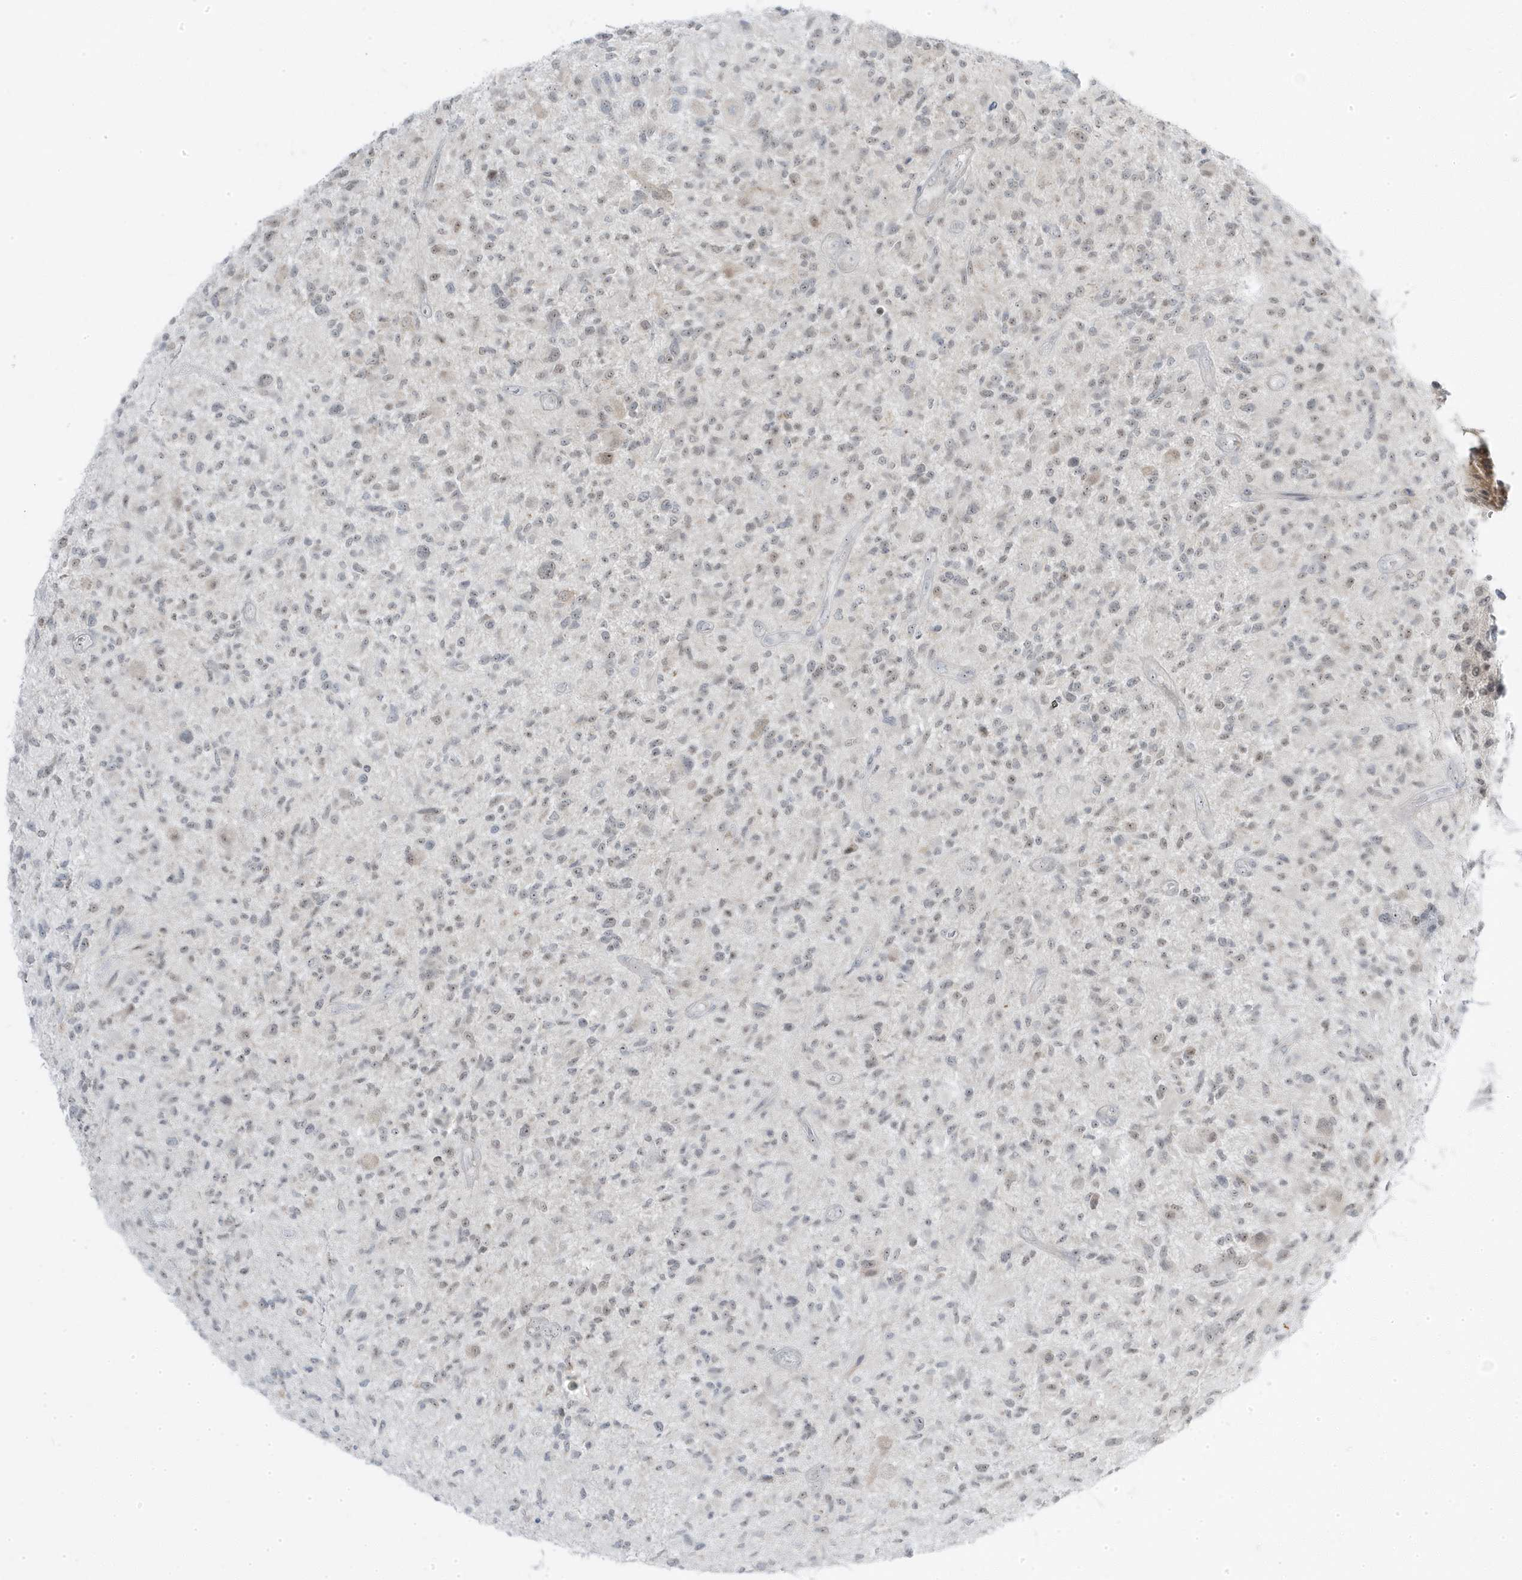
{"staining": {"intensity": "weak", "quantity": "25%-75%", "location": "nuclear"}, "tissue": "glioma", "cell_type": "Tumor cells", "image_type": "cancer", "snomed": [{"axis": "morphology", "description": "Glioma, malignant, High grade"}, {"axis": "topography", "description": "Brain"}], "caption": "Human high-grade glioma (malignant) stained with a protein marker exhibits weak staining in tumor cells.", "gene": "TSEN15", "patient": {"sex": "male", "age": 47}}